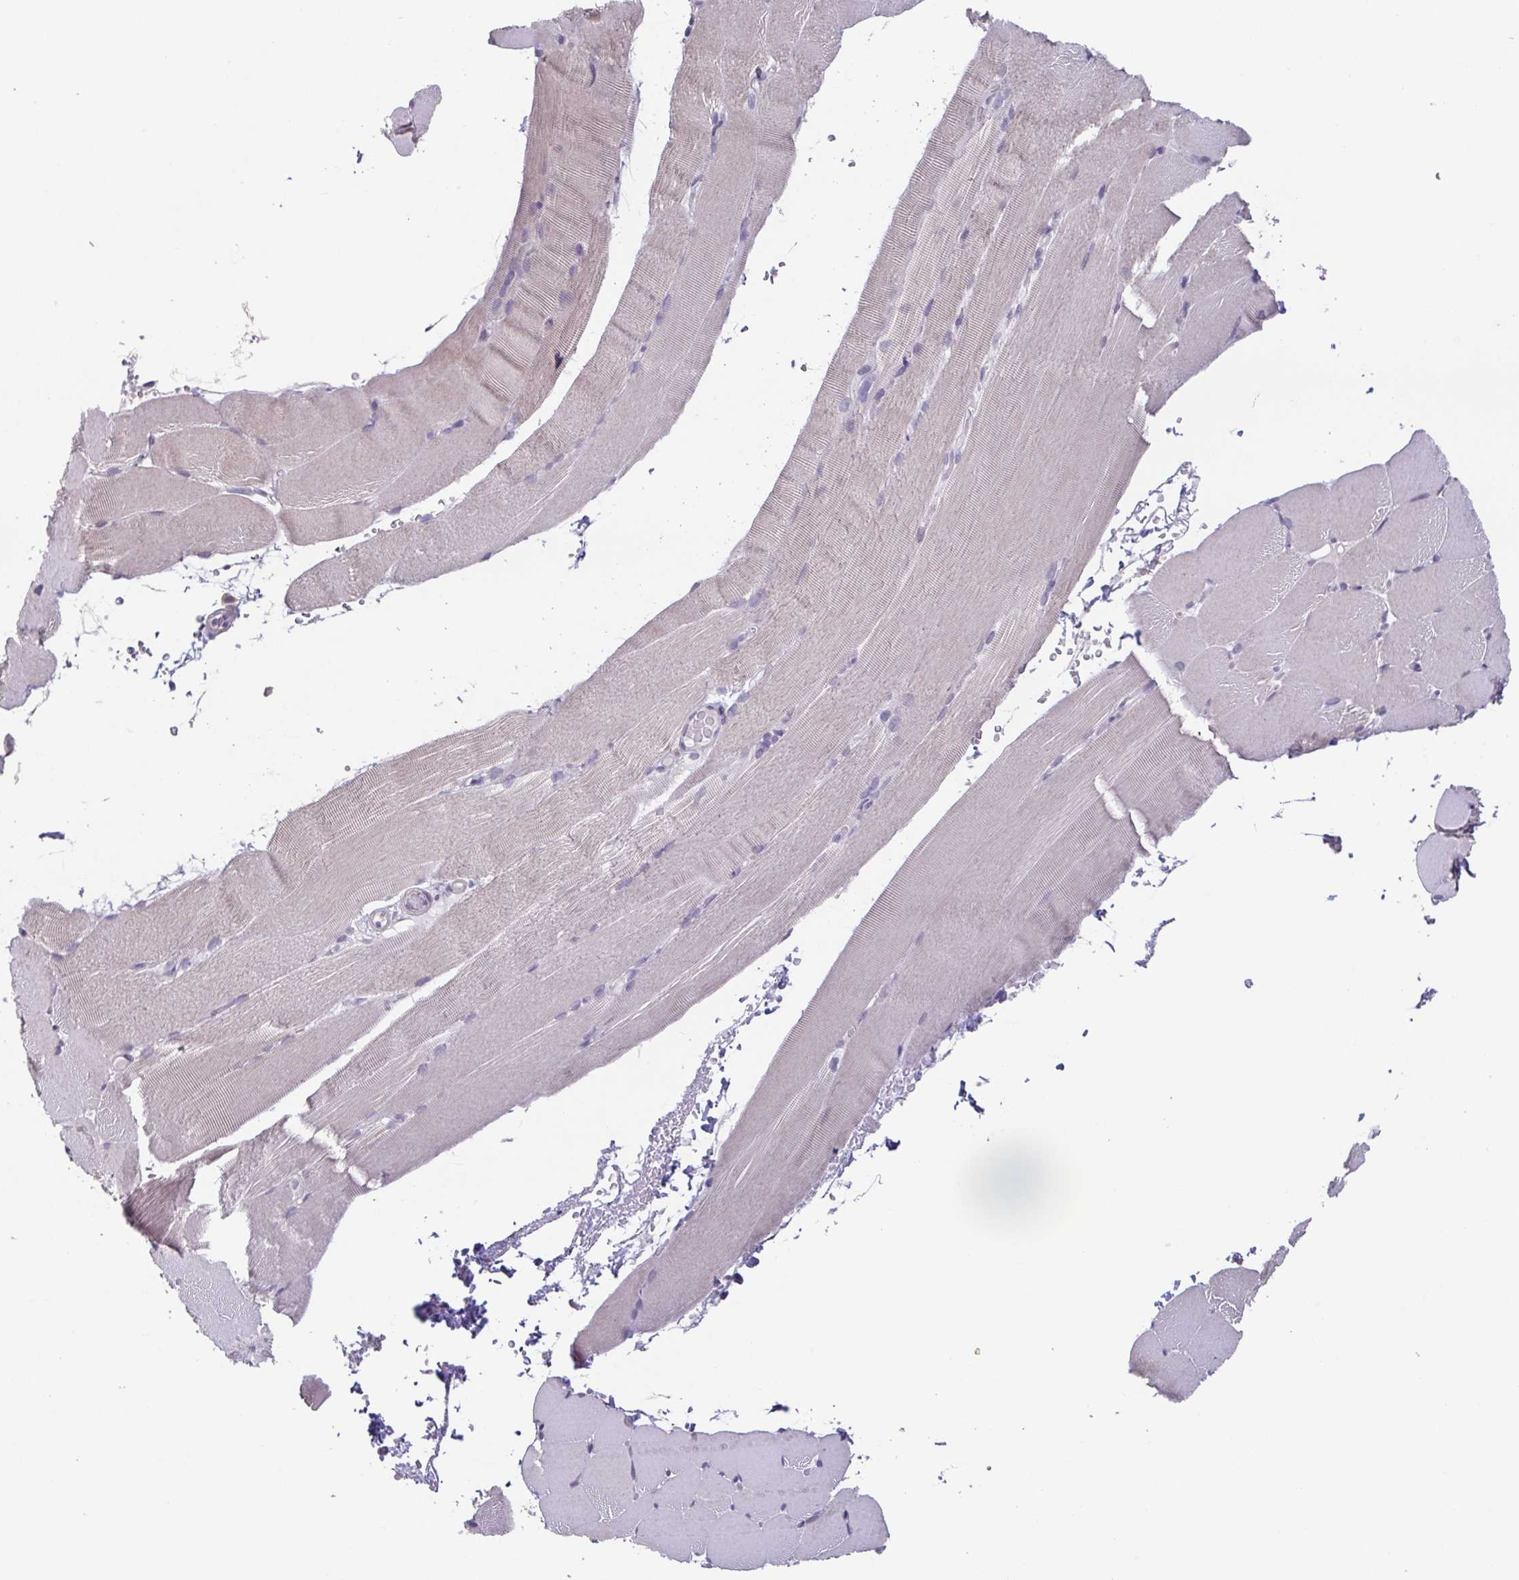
{"staining": {"intensity": "negative", "quantity": "none", "location": "none"}, "tissue": "skeletal muscle", "cell_type": "Myocytes", "image_type": "normal", "snomed": [{"axis": "morphology", "description": "Normal tissue, NOS"}, {"axis": "topography", "description": "Skeletal muscle"}], "caption": "Immunohistochemistry (IHC) of unremarkable skeletal muscle displays no staining in myocytes.", "gene": "GHRL", "patient": {"sex": "female", "age": 37}}